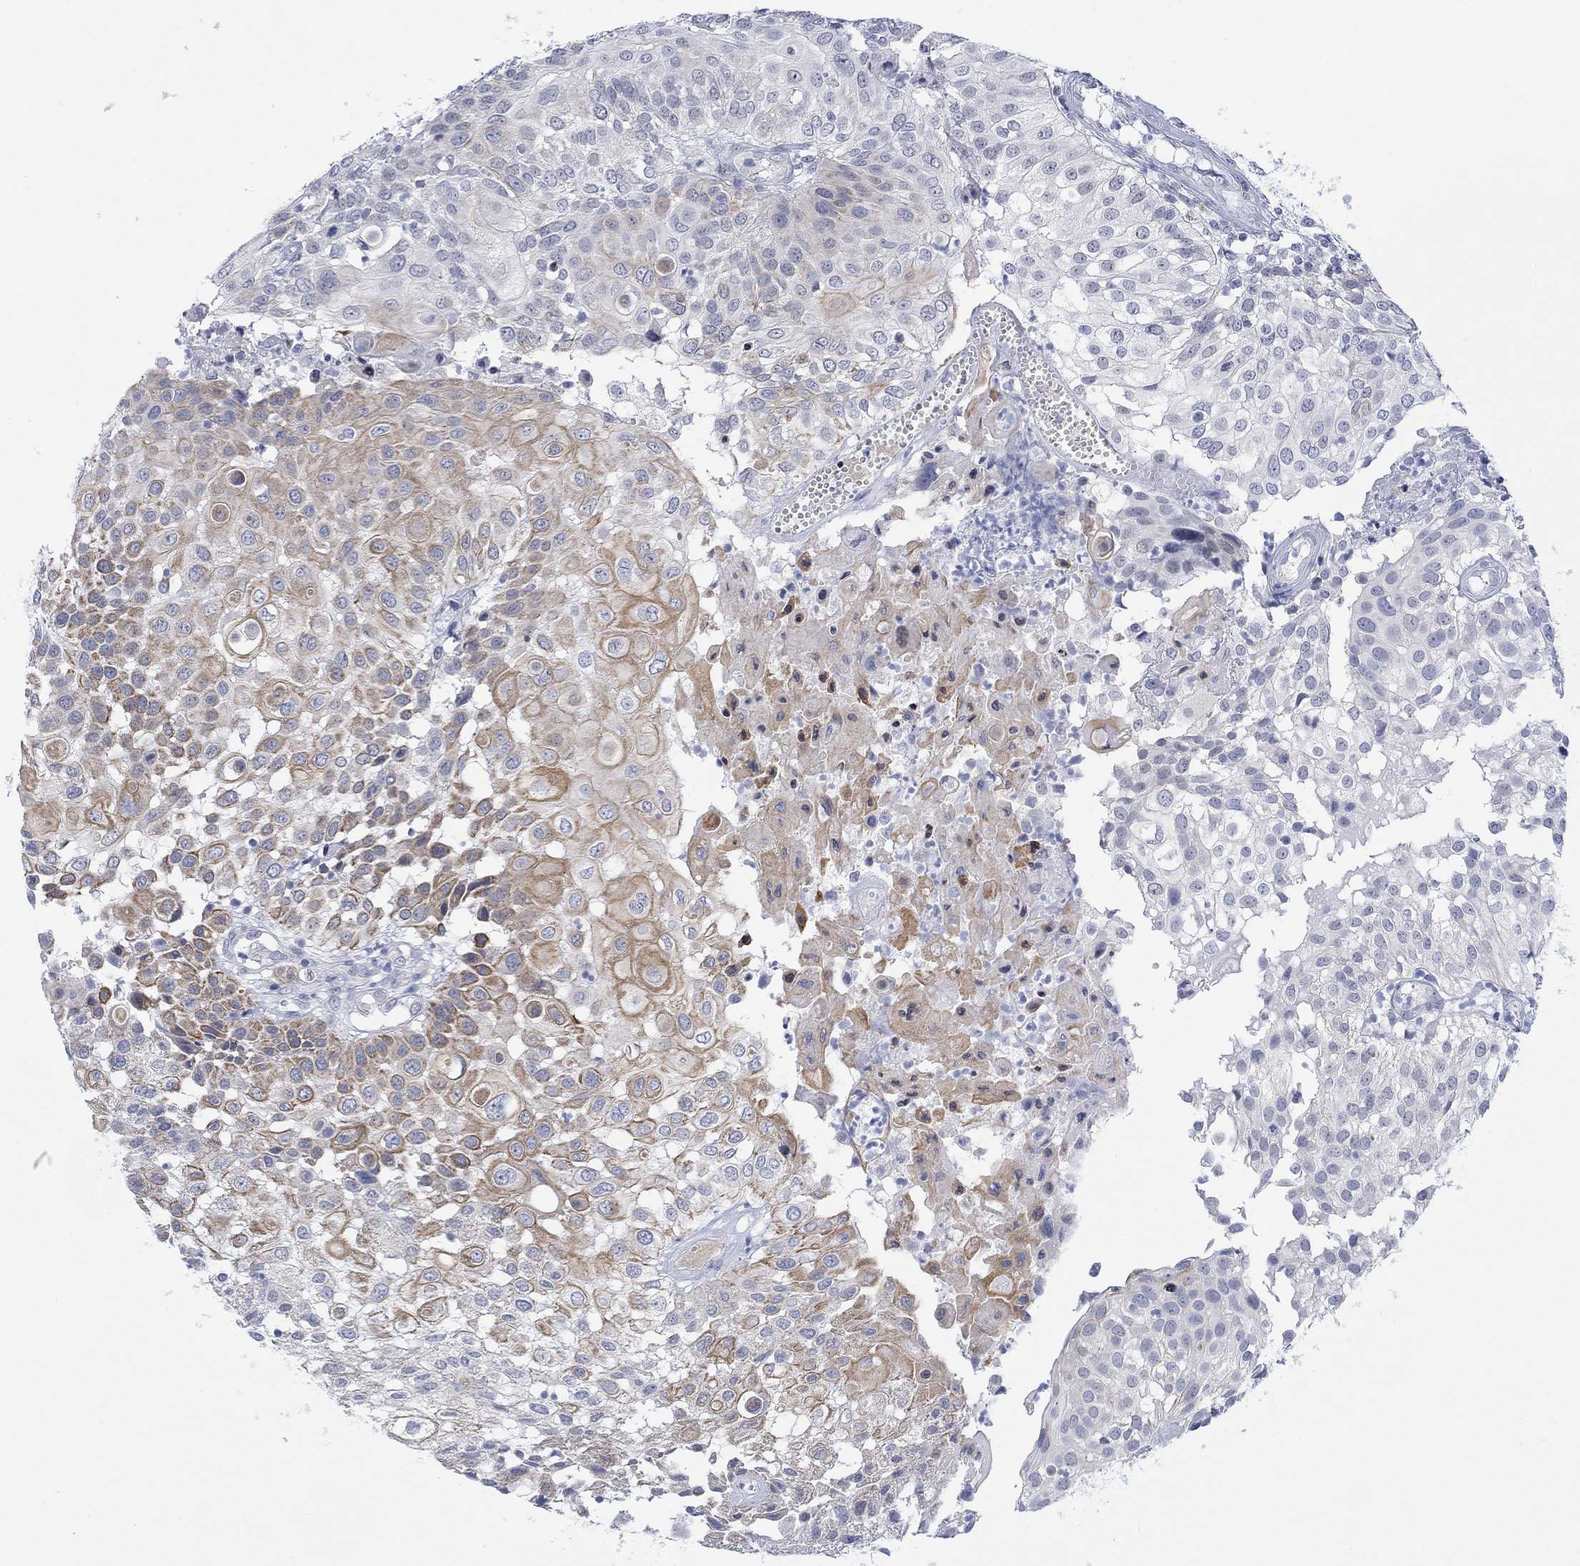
{"staining": {"intensity": "moderate", "quantity": "25%-75%", "location": "cytoplasmic/membranous"}, "tissue": "urothelial cancer", "cell_type": "Tumor cells", "image_type": "cancer", "snomed": [{"axis": "morphology", "description": "Urothelial carcinoma, High grade"}, {"axis": "topography", "description": "Urinary bladder"}], "caption": "Protein staining of urothelial cancer tissue reveals moderate cytoplasmic/membranous expression in about 25%-75% of tumor cells.", "gene": "DCX", "patient": {"sex": "female", "age": 79}}